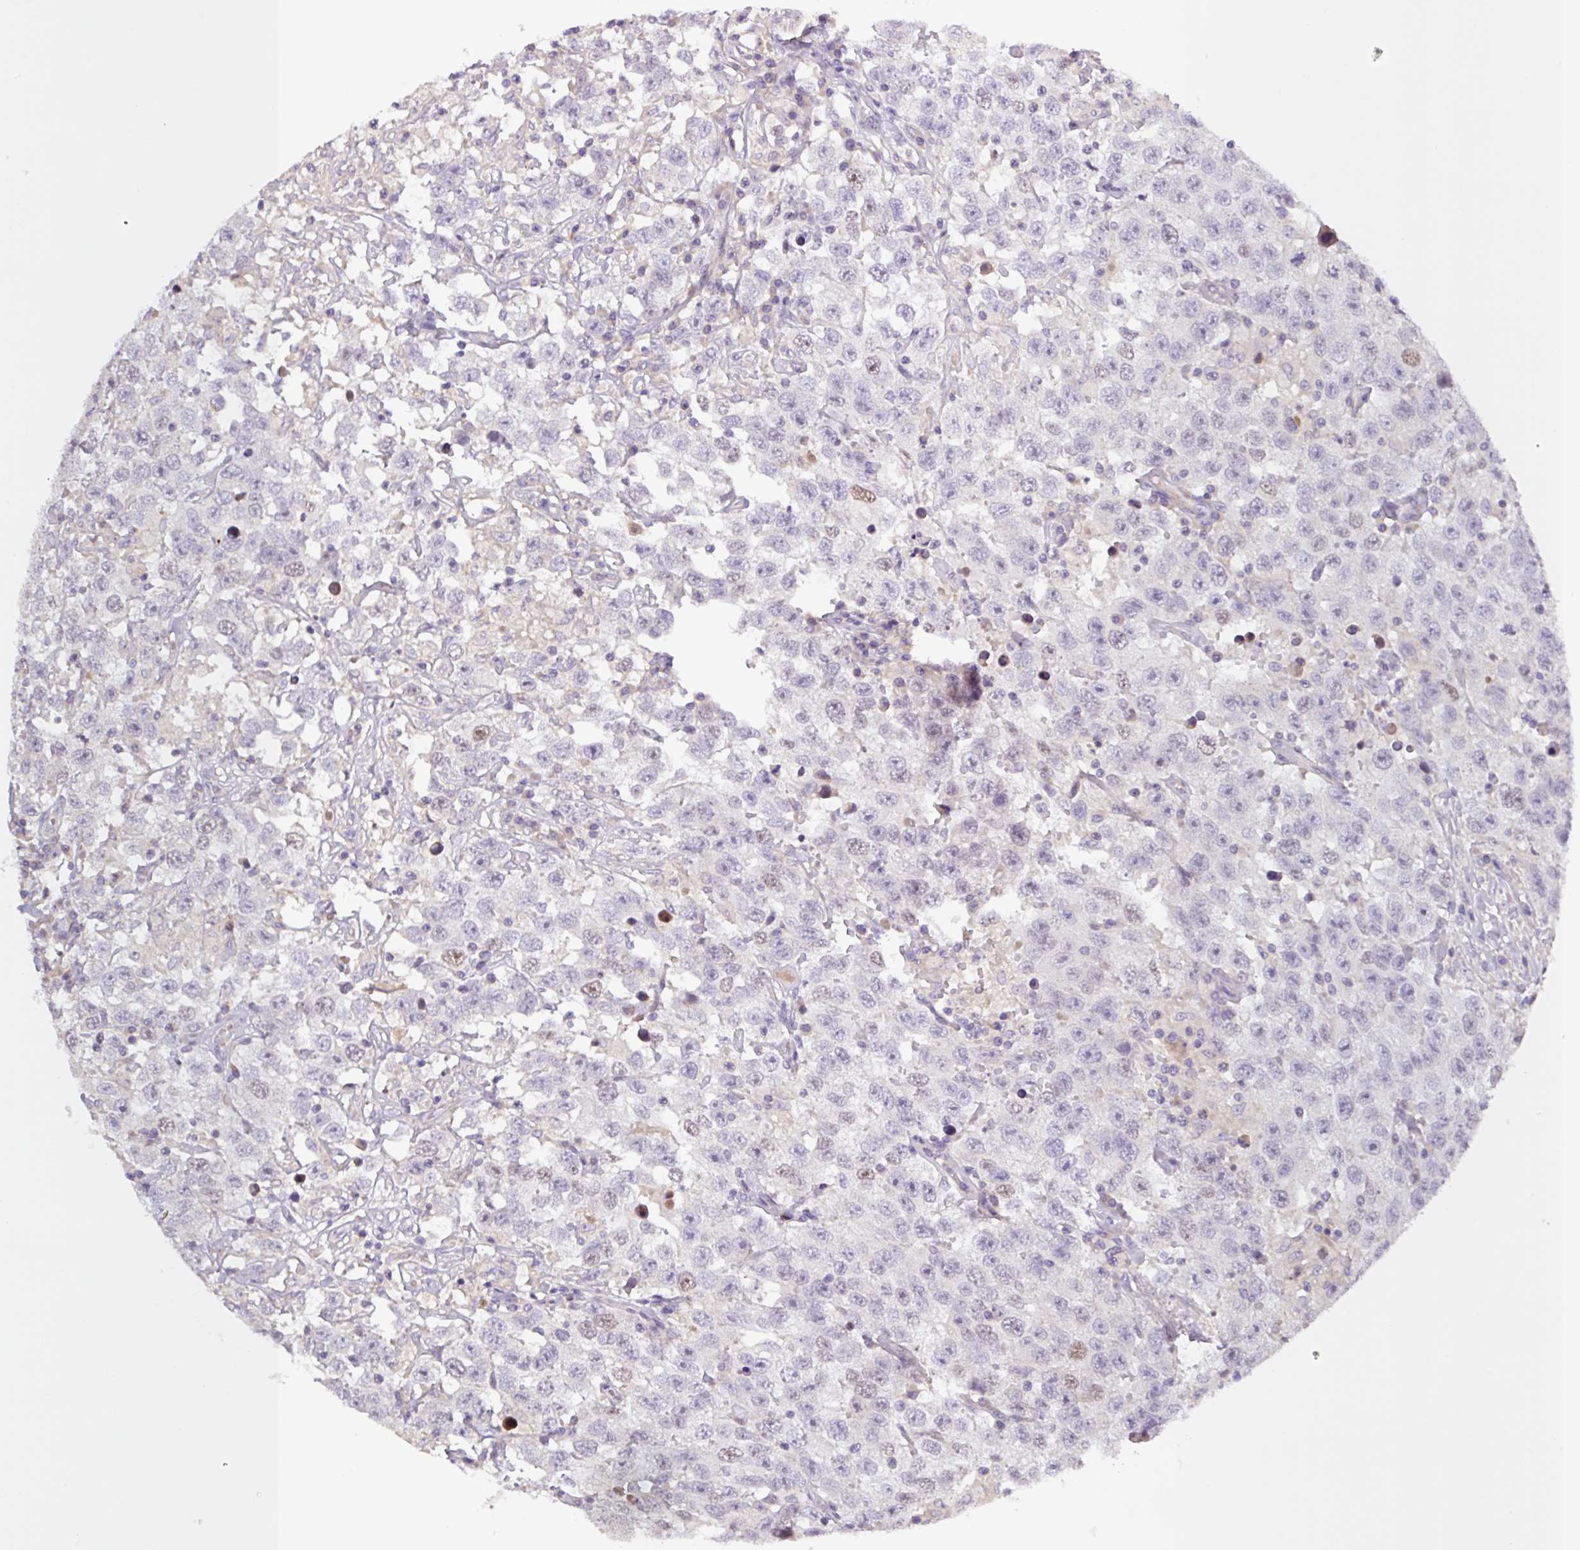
{"staining": {"intensity": "weak", "quantity": "<25%", "location": "nuclear"}, "tissue": "testis cancer", "cell_type": "Tumor cells", "image_type": "cancer", "snomed": [{"axis": "morphology", "description": "Seminoma, NOS"}, {"axis": "topography", "description": "Testis"}], "caption": "This is an immunohistochemistry (IHC) photomicrograph of human testis cancer (seminoma). There is no staining in tumor cells.", "gene": "SFTPB", "patient": {"sex": "male", "age": 41}}